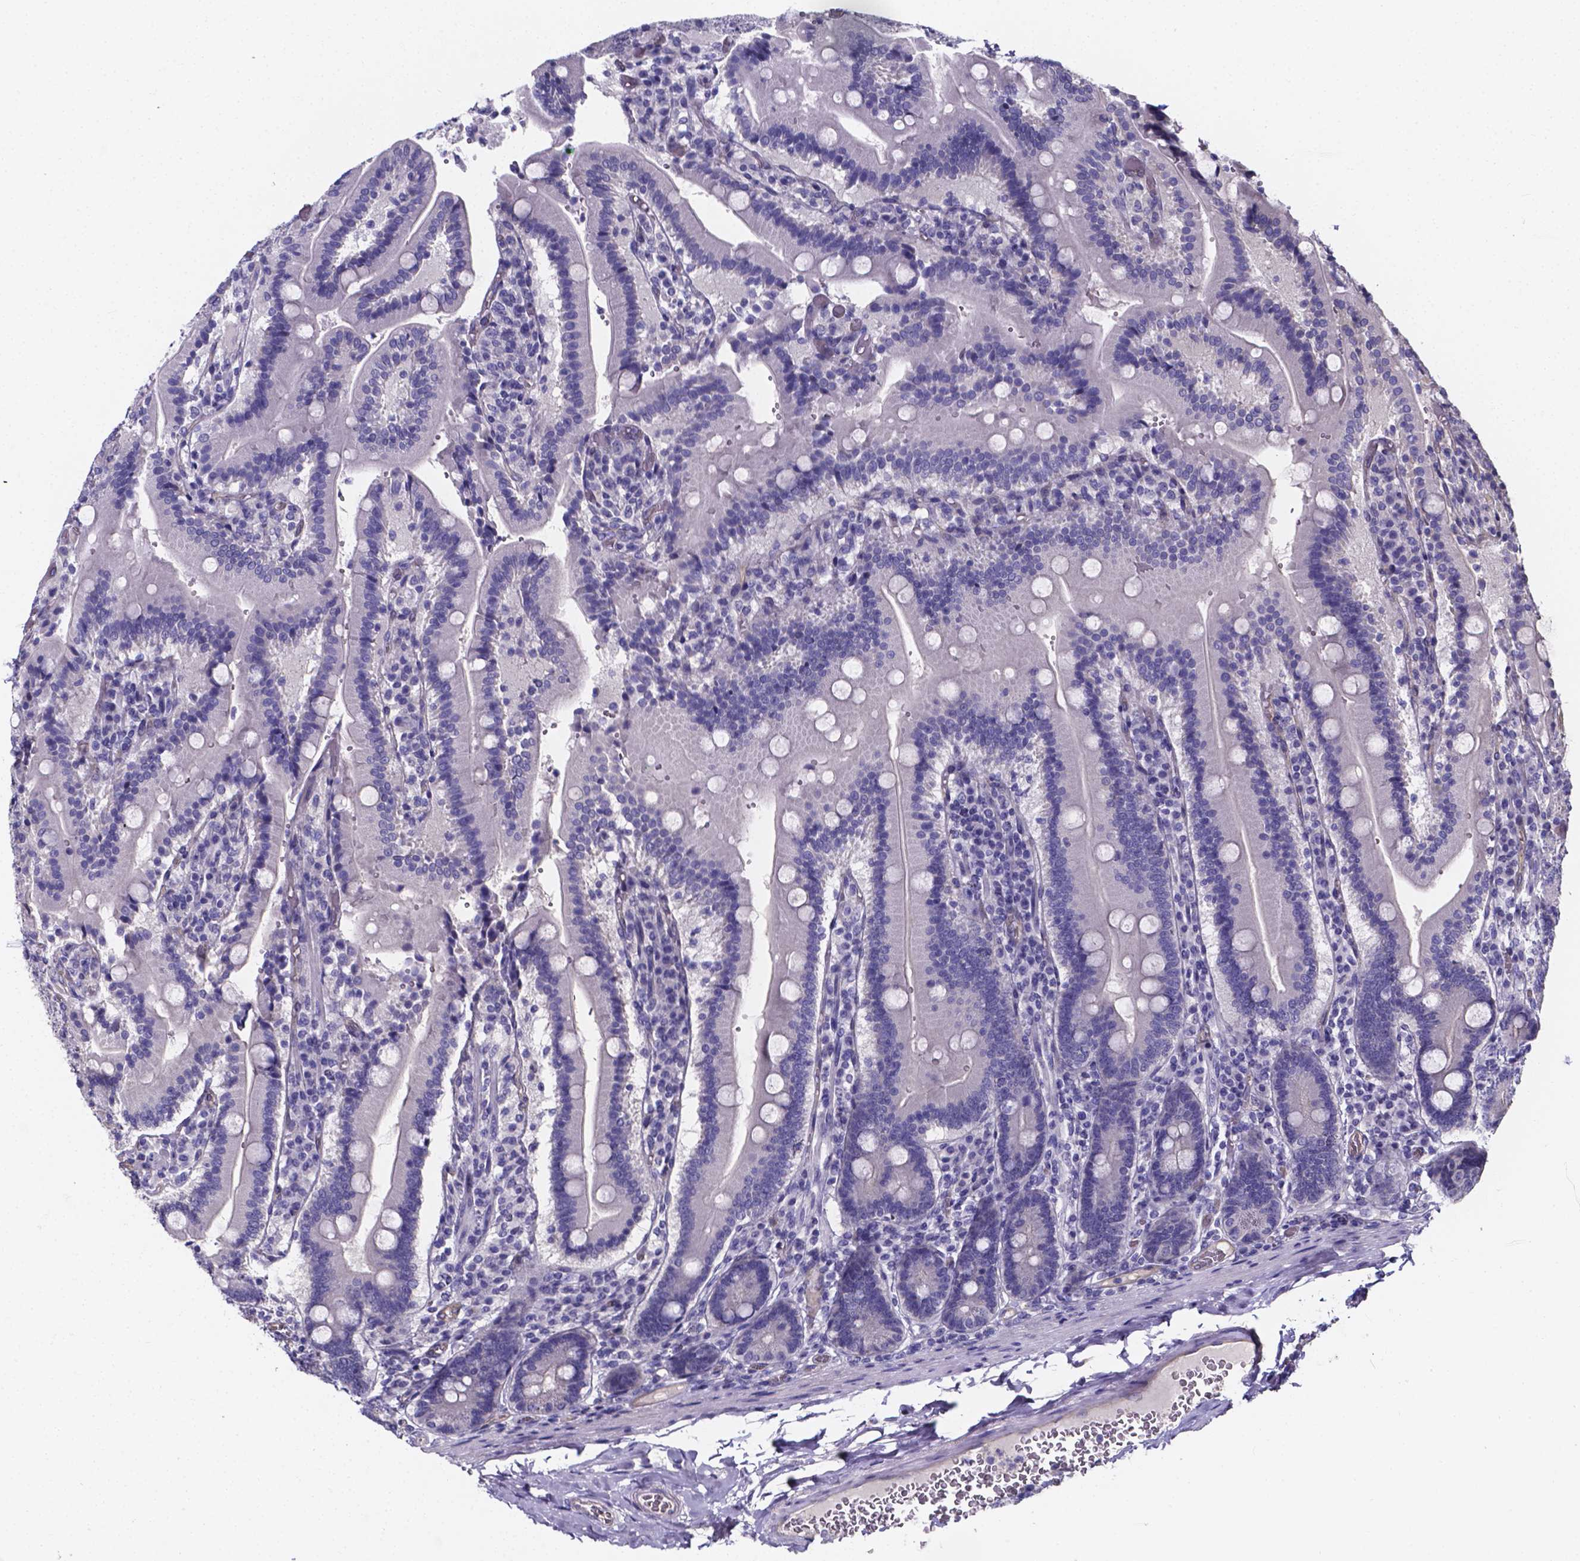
{"staining": {"intensity": "weak", "quantity": "<25%", "location": "cytoplasmic/membranous"}, "tissue": "duodenum", "cell_type": "Glandular cells", "image_type": "normal", "snomed": [{"axis": "morphology", "description": "Normal tissue, NOS"}, {"axis": "topography", "description": "Duodenum"}], "caption": "Immunohistochemical staining of benign duodenum displays no significant positivity in glandular cells. The staining was performed using DAB (3,3'-diaminobenzidine) to visualize the protein expression in brown, while the nuclei were stained in blue with hematoxylin (Magnification: 20x).", "gene": "CACNG8", "patient": {"sex": "female", "age": 62}}